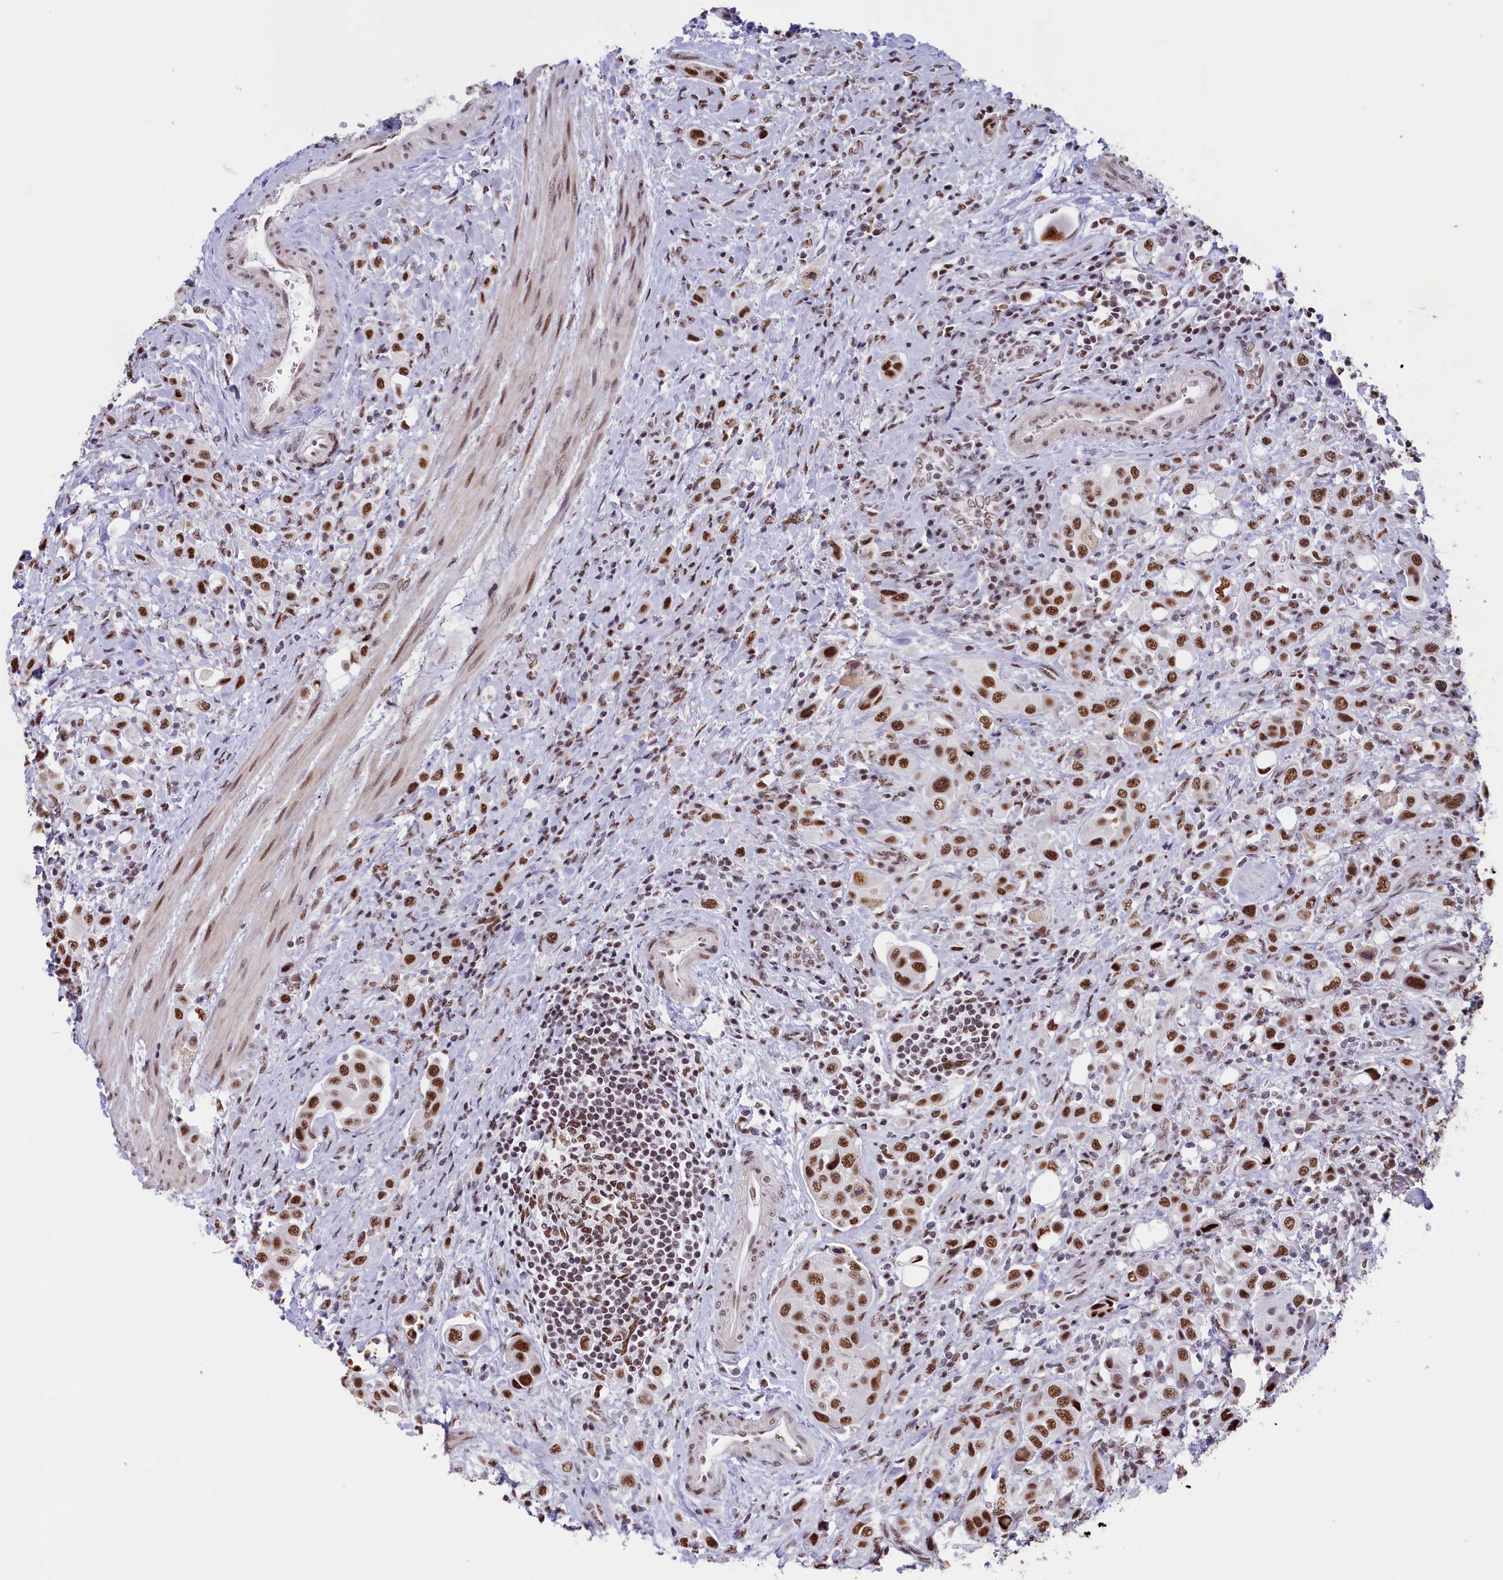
{"staining": {"intensity": "strong", "quantity": ">75%", "location": "nuclear"}, "tissue": "urothelial cancer", "cell_type": "Tumor cells", "image_type": "cancer", "snomed": [{"axis": "morphology", "description": "Urothelial carcinoma, High grade"}, {"axis": "topography", "description": "Urinary bladder"}], "caption": "Immunohistochemistry (IHC) histopathology image of neoplastic tissue: human urothelial cancer stained using IHC displays high levels of strong protein expression localized specifically in the nuclear of tumor cells, appearing as a nuclear brown color.", "gene": "SNRNP70", "patient": {"sex": "male", "age": 50}}